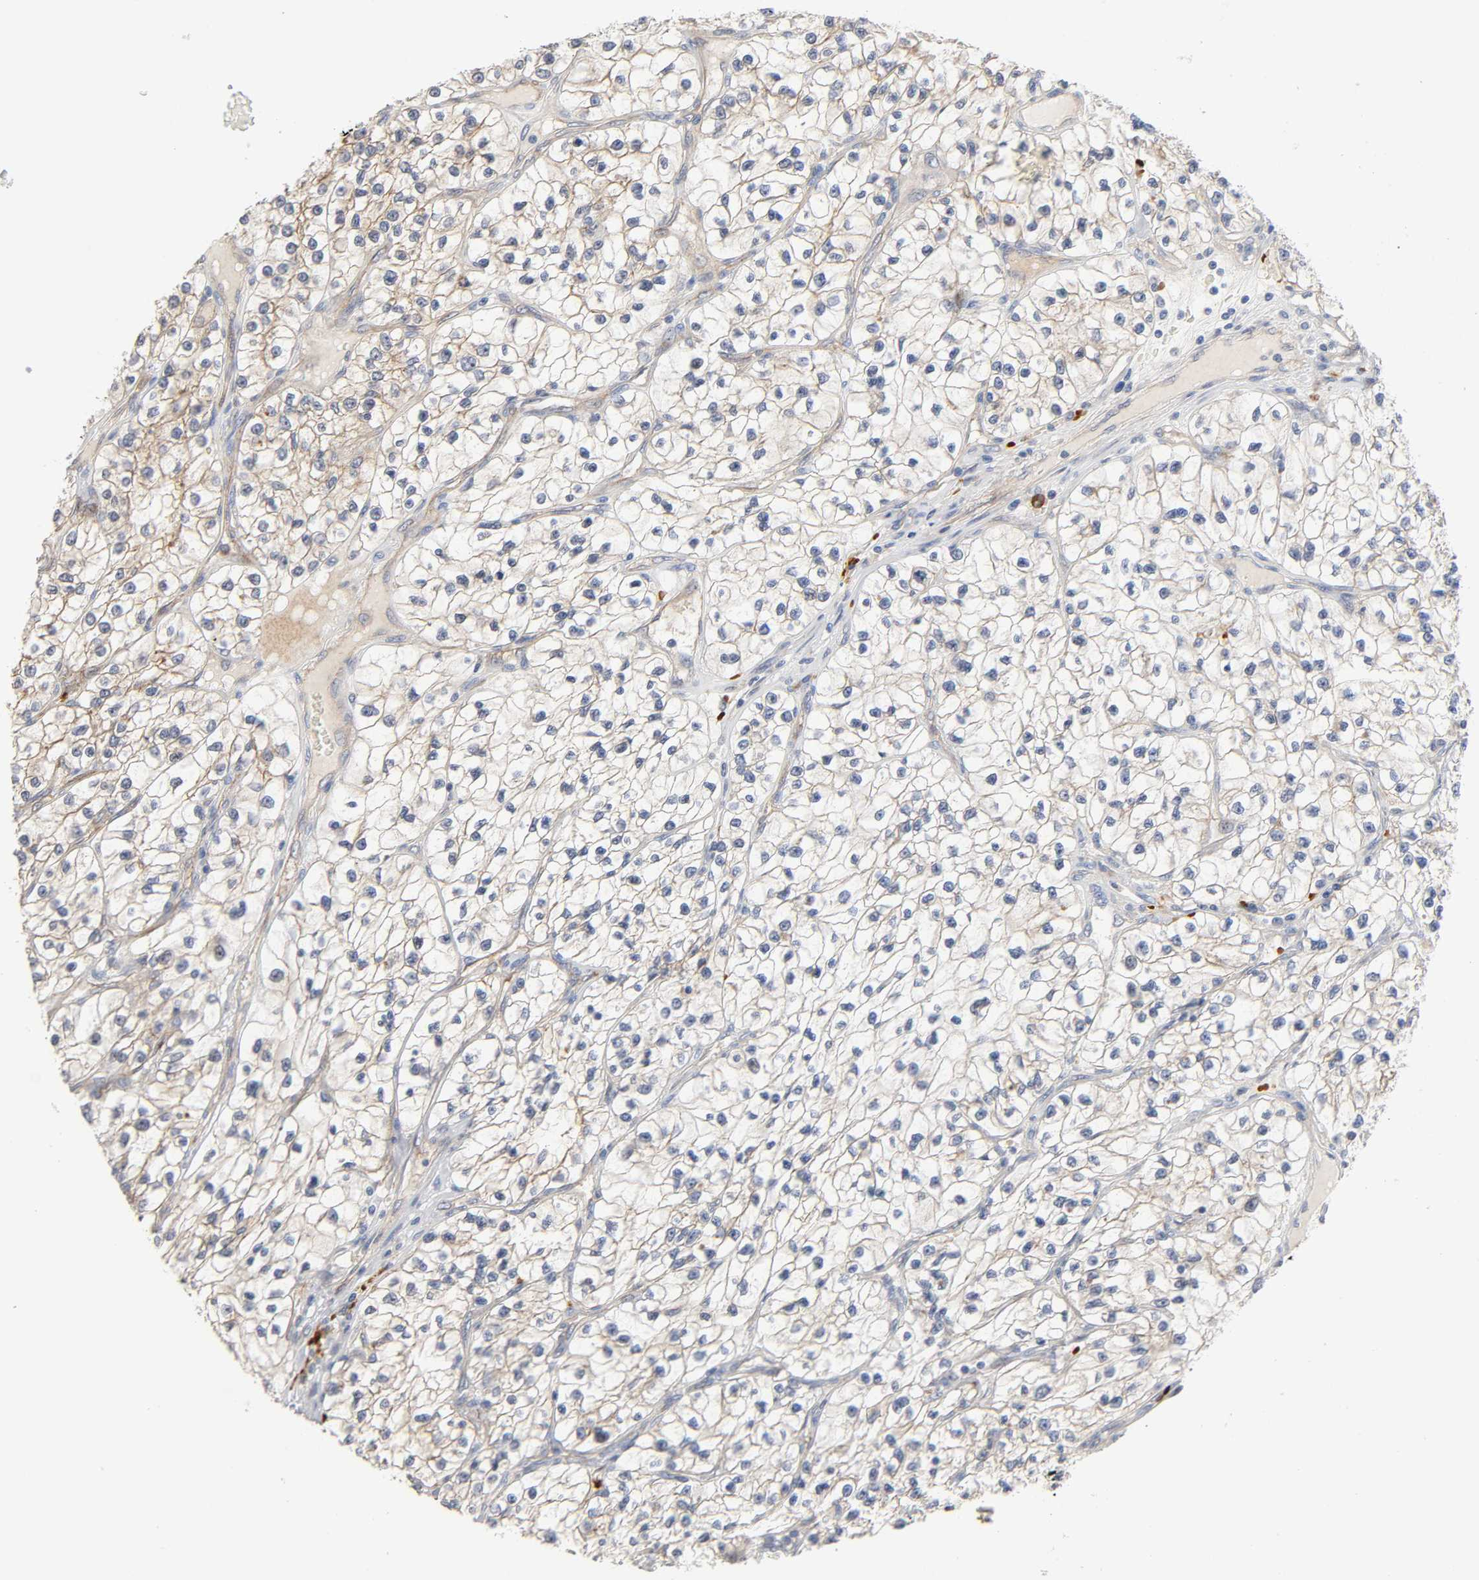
{"staining": {"intensity": "weak", "quantity": "25%-75%", "location": "cytoplasmic/membranous"}, "tissue": "renal cancer", "cell_type": "Tumor cells", "image_type": "cancer", "snomed": [{"axis": "morphology", "description": "Adenocarcinoma, NOS"}, {"axis": "topography", "description": "Kidney"}], "caption": "A brown stain highlights weak cytoplasmic/membranous expression of a protein in human renal adenocarcinoma tumor cells. The staining was performed using DAB to visualize the protein expression in brown, while the nuclei were stained in blue with hematoxylin (Magnification: 20x).", "gene": "CD2AP", "patient": {"sex": "female", "age": 57}}